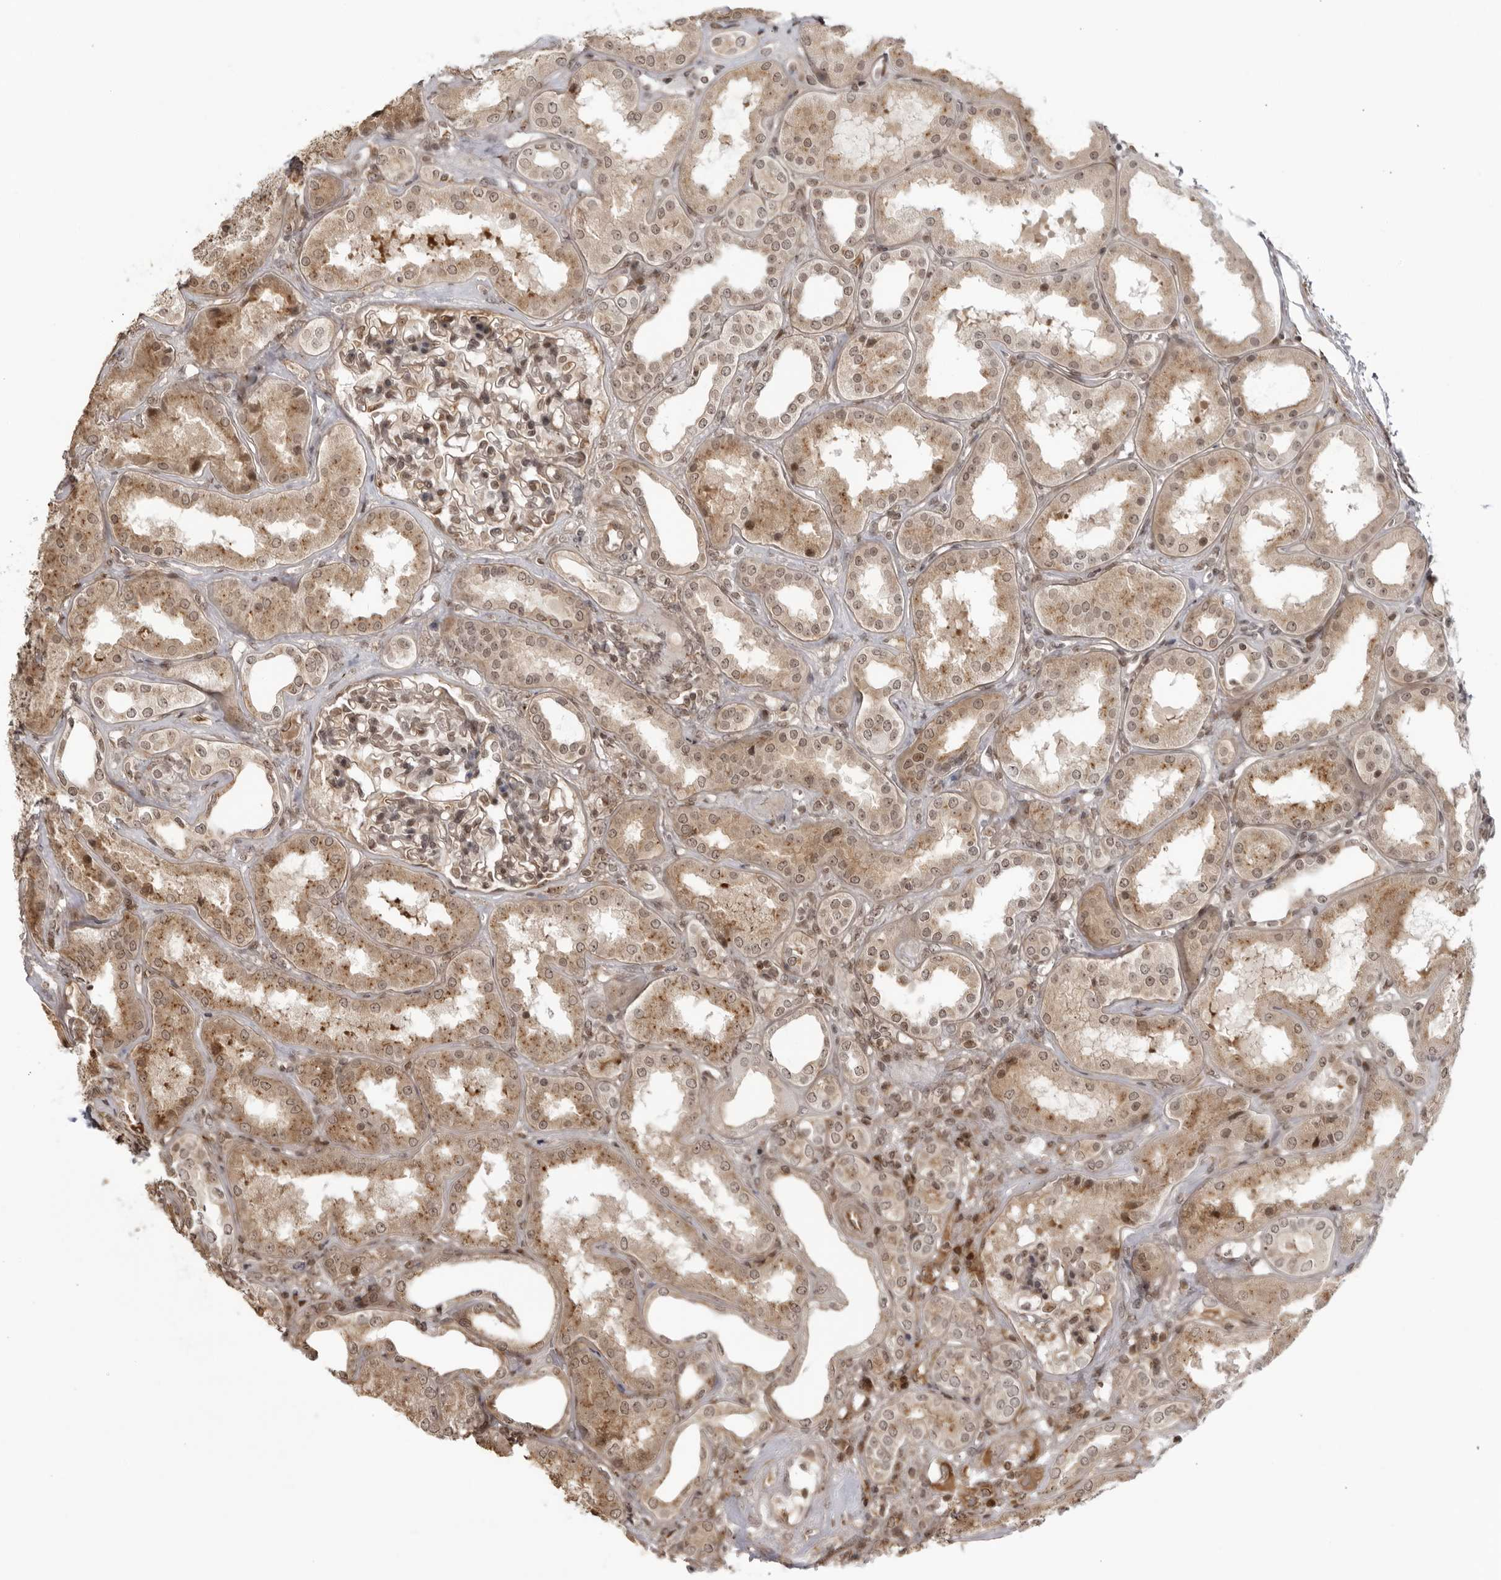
{"staining": {"intensity": "moderate", "quantity": ">75%", "location": "nuclear"}, "tissue": "kidney", "cell_type": "Cells in glomeruli", "image_type": "normal", "snomed": [{"axis": "morphology", "description": "Normal tissue, NOS"}, {"axis": "topography", "description": "Kidney"}], "caption": "Immunohistochemical staining of benign kidney displays medium levels of moderate nuclear staining in approximately >75% of cells in glomeruli.", "gene": "TCF21", "patient": {"sex": "female", "age": 56}}